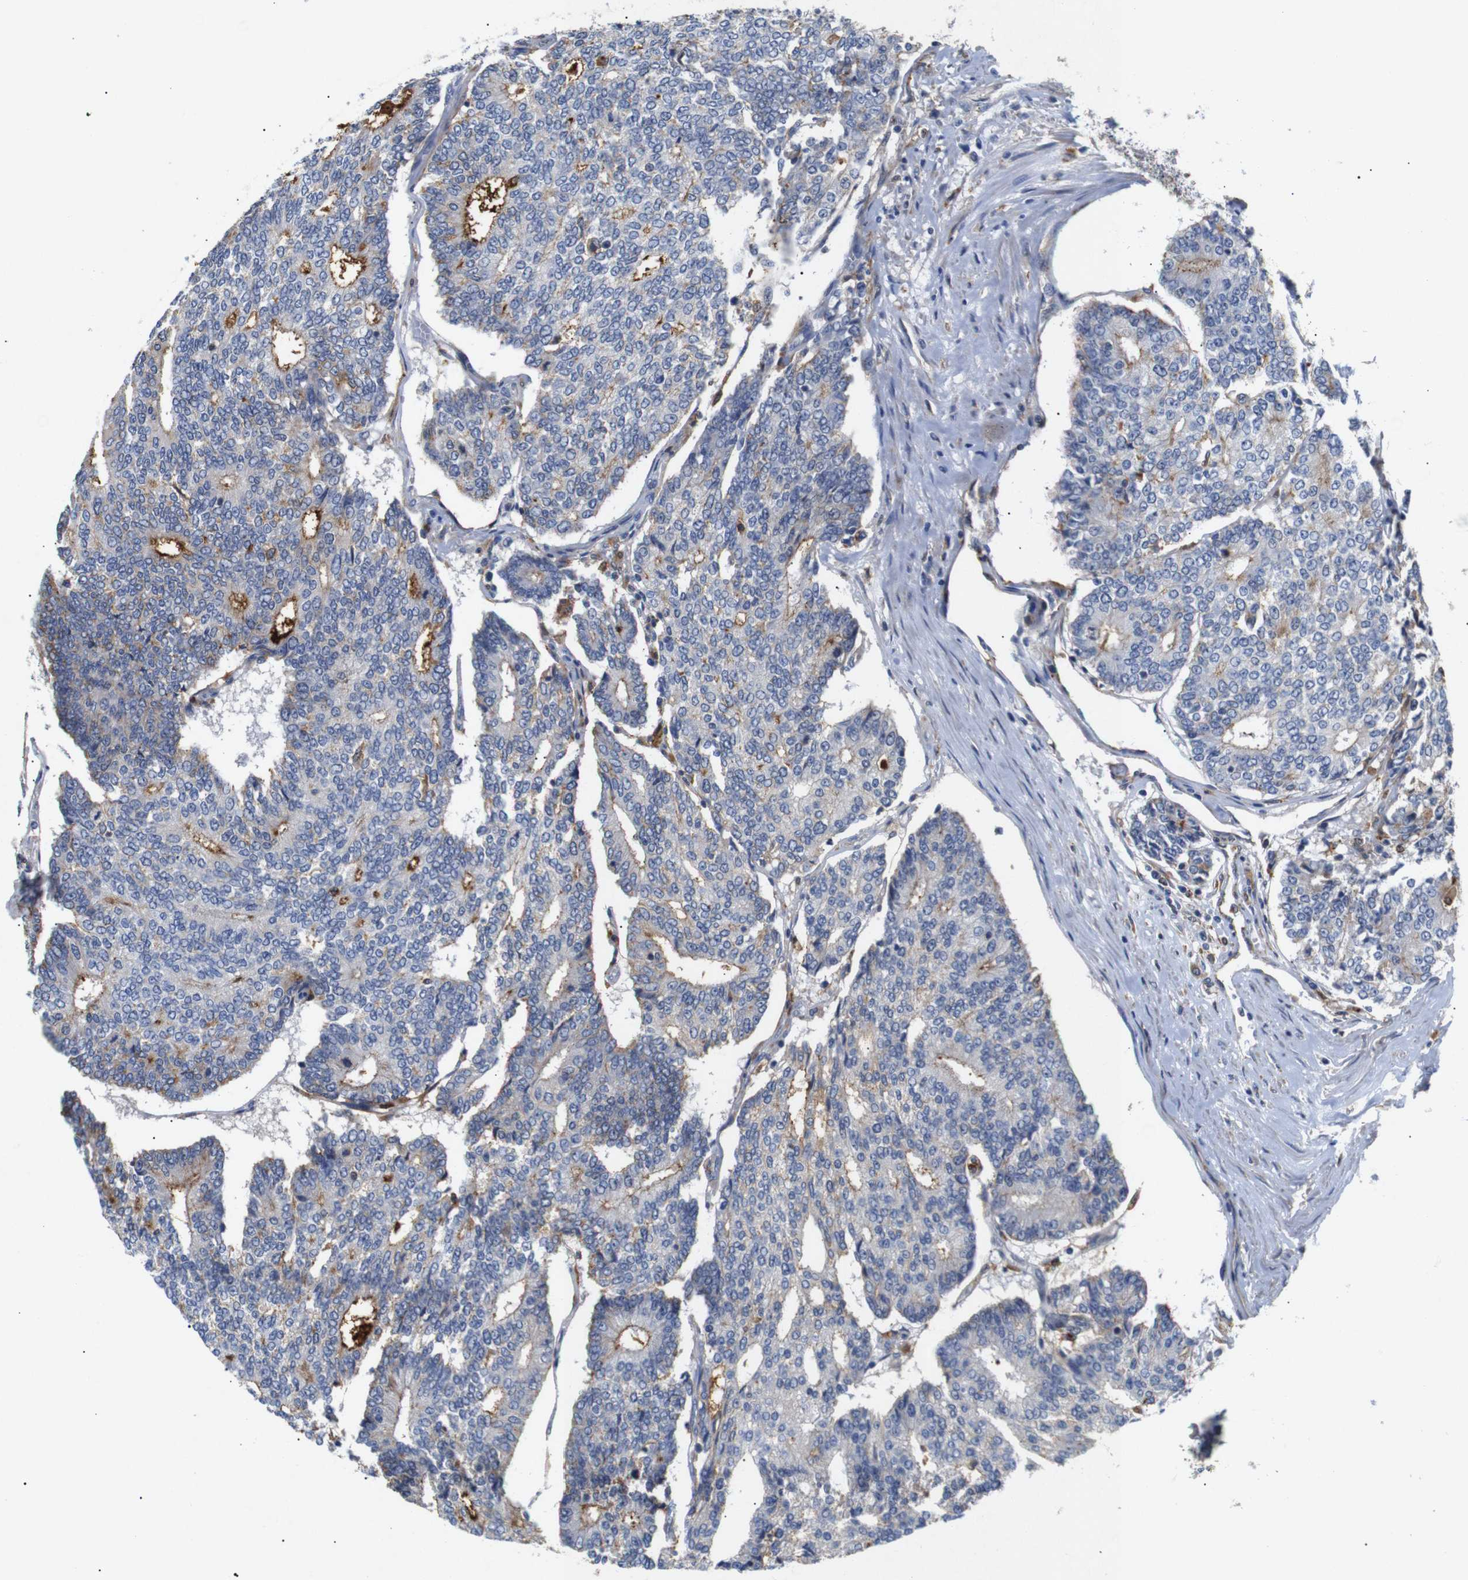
{"staining": {"intensity": "strong", "quantity": "<25%", "location": "cytoplasmic/membranous"}, "tissue": "prostate cancer", "cell_type": "Tumor cells", "image_type": "cancer", "snomed": [{"axis": "morphology", "description": "Normal tissue, NOS"}, {"axis": "morphology", "description": "Adenocarcinoma, High grade"}, {"axis": "topography", "description": "Prostate"}, {"axis": "topography", "description": "Seminal veicle"}], "caption": "DAB (3,3'-diaminobenzidine) immunohistochemical staining of adenocarcinoma (high-grade) (prostate) reveals strong cytoplasmic/membranous protein expression in approximately <25% of tumor cells. The staining was performed using DAB (3,3'-diaminobenzidine), with brown indicating positive protein expression. Nuclei are stained blue with hematoxylin.", "gene": "SDCBP", "patient": {"sex": "male", "age": 55}}